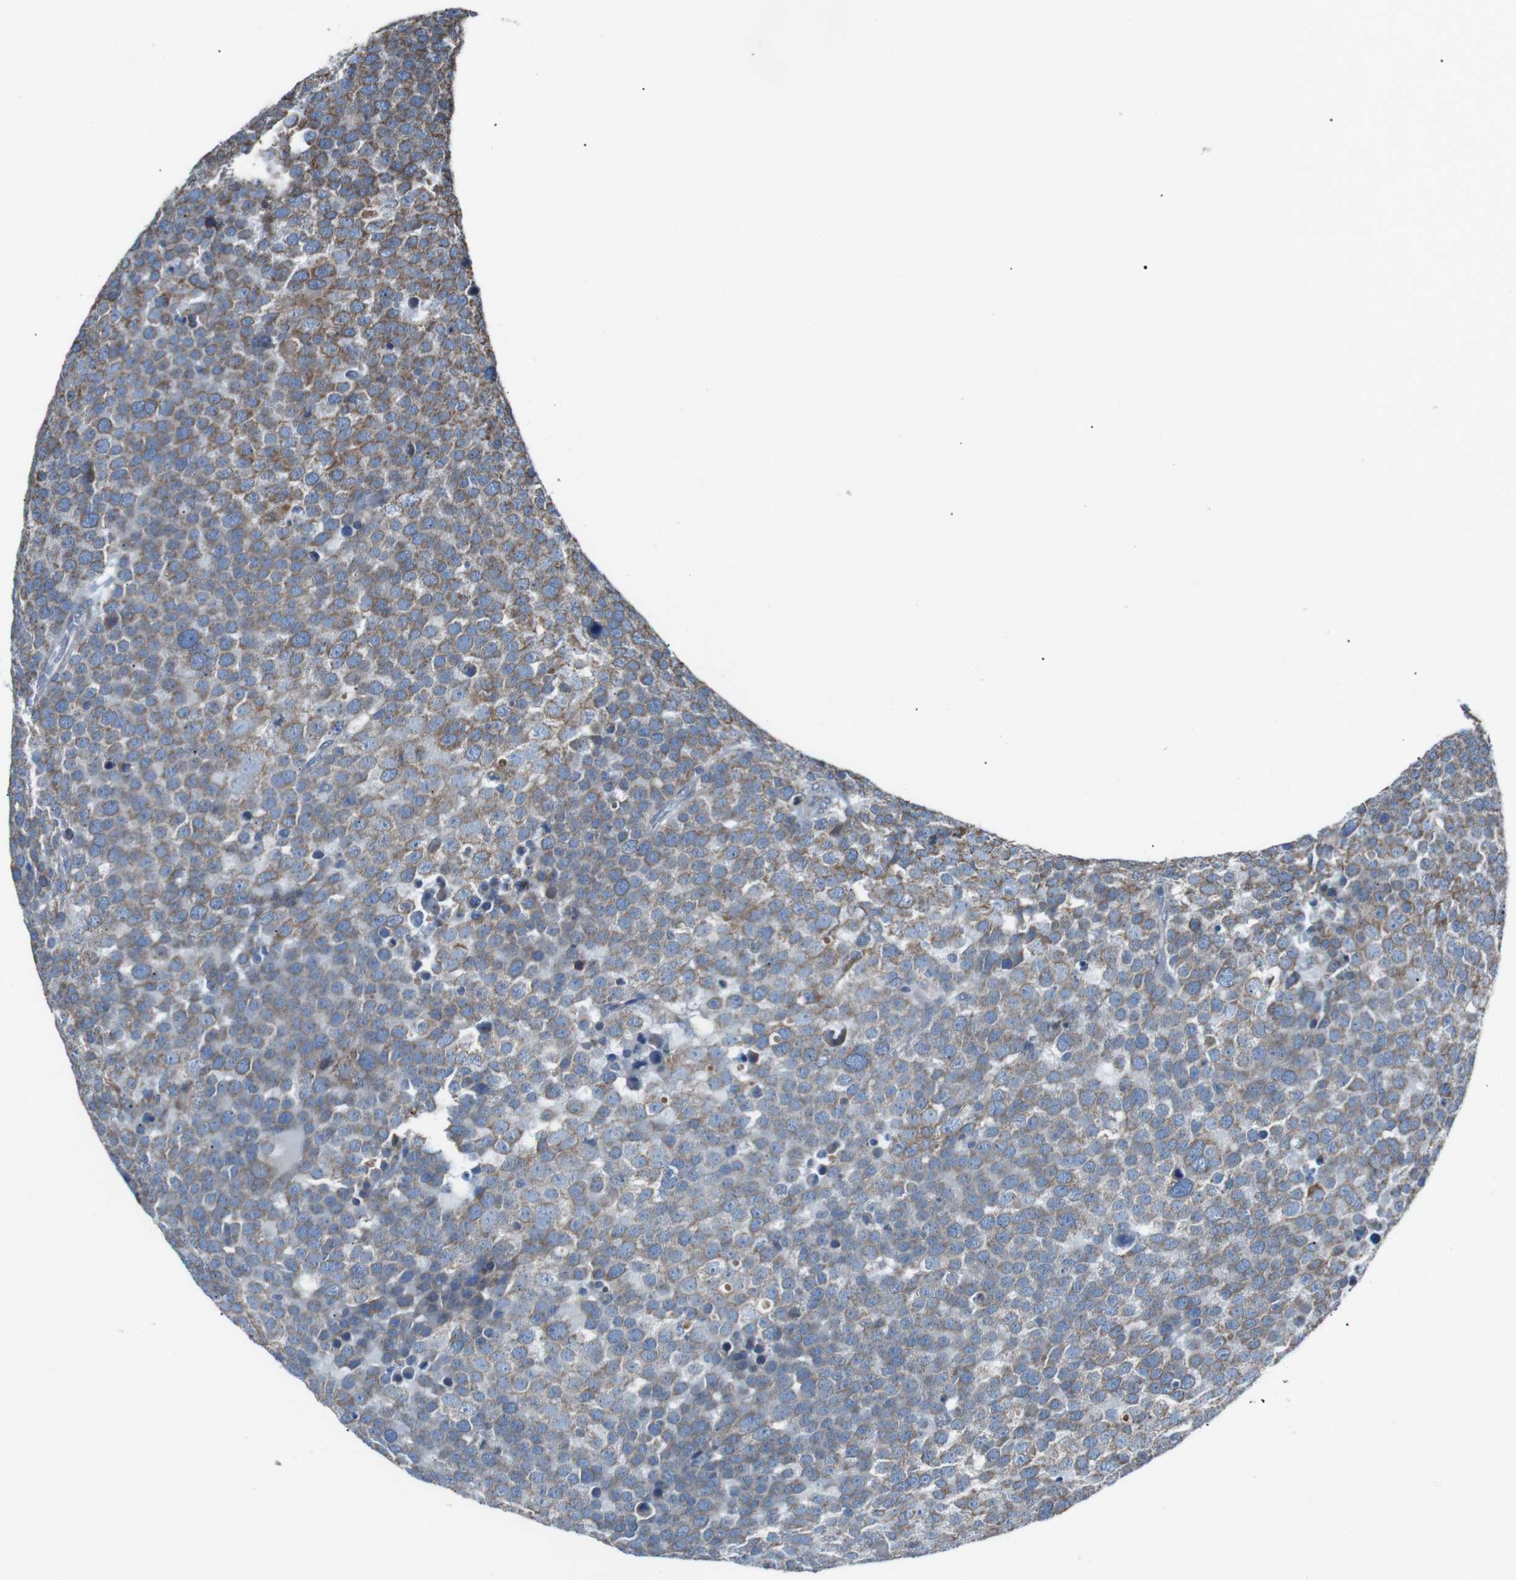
{"staining": {"intensity": "moderate", "quantity": "25%-75%", "location": "cytoplasmic/membranous"}, "tissue": "testis cancer", "cell_type": "Tumor cells", "image_type": "cancer", "snomed": [{"axis": "morphology", "description": "Seminoma, NOS"}, {"axis": "topography", "description": "Testis"}], "caption": "This is a photomicrograph of immunohistochemistry (IHC) staining of testis cancer (seminoma), which shows moderate staining in the cytoplasmic/membranous of tumor cells.", "gene": "CISD2", "patient": {"sex": "male", "age": 71}}